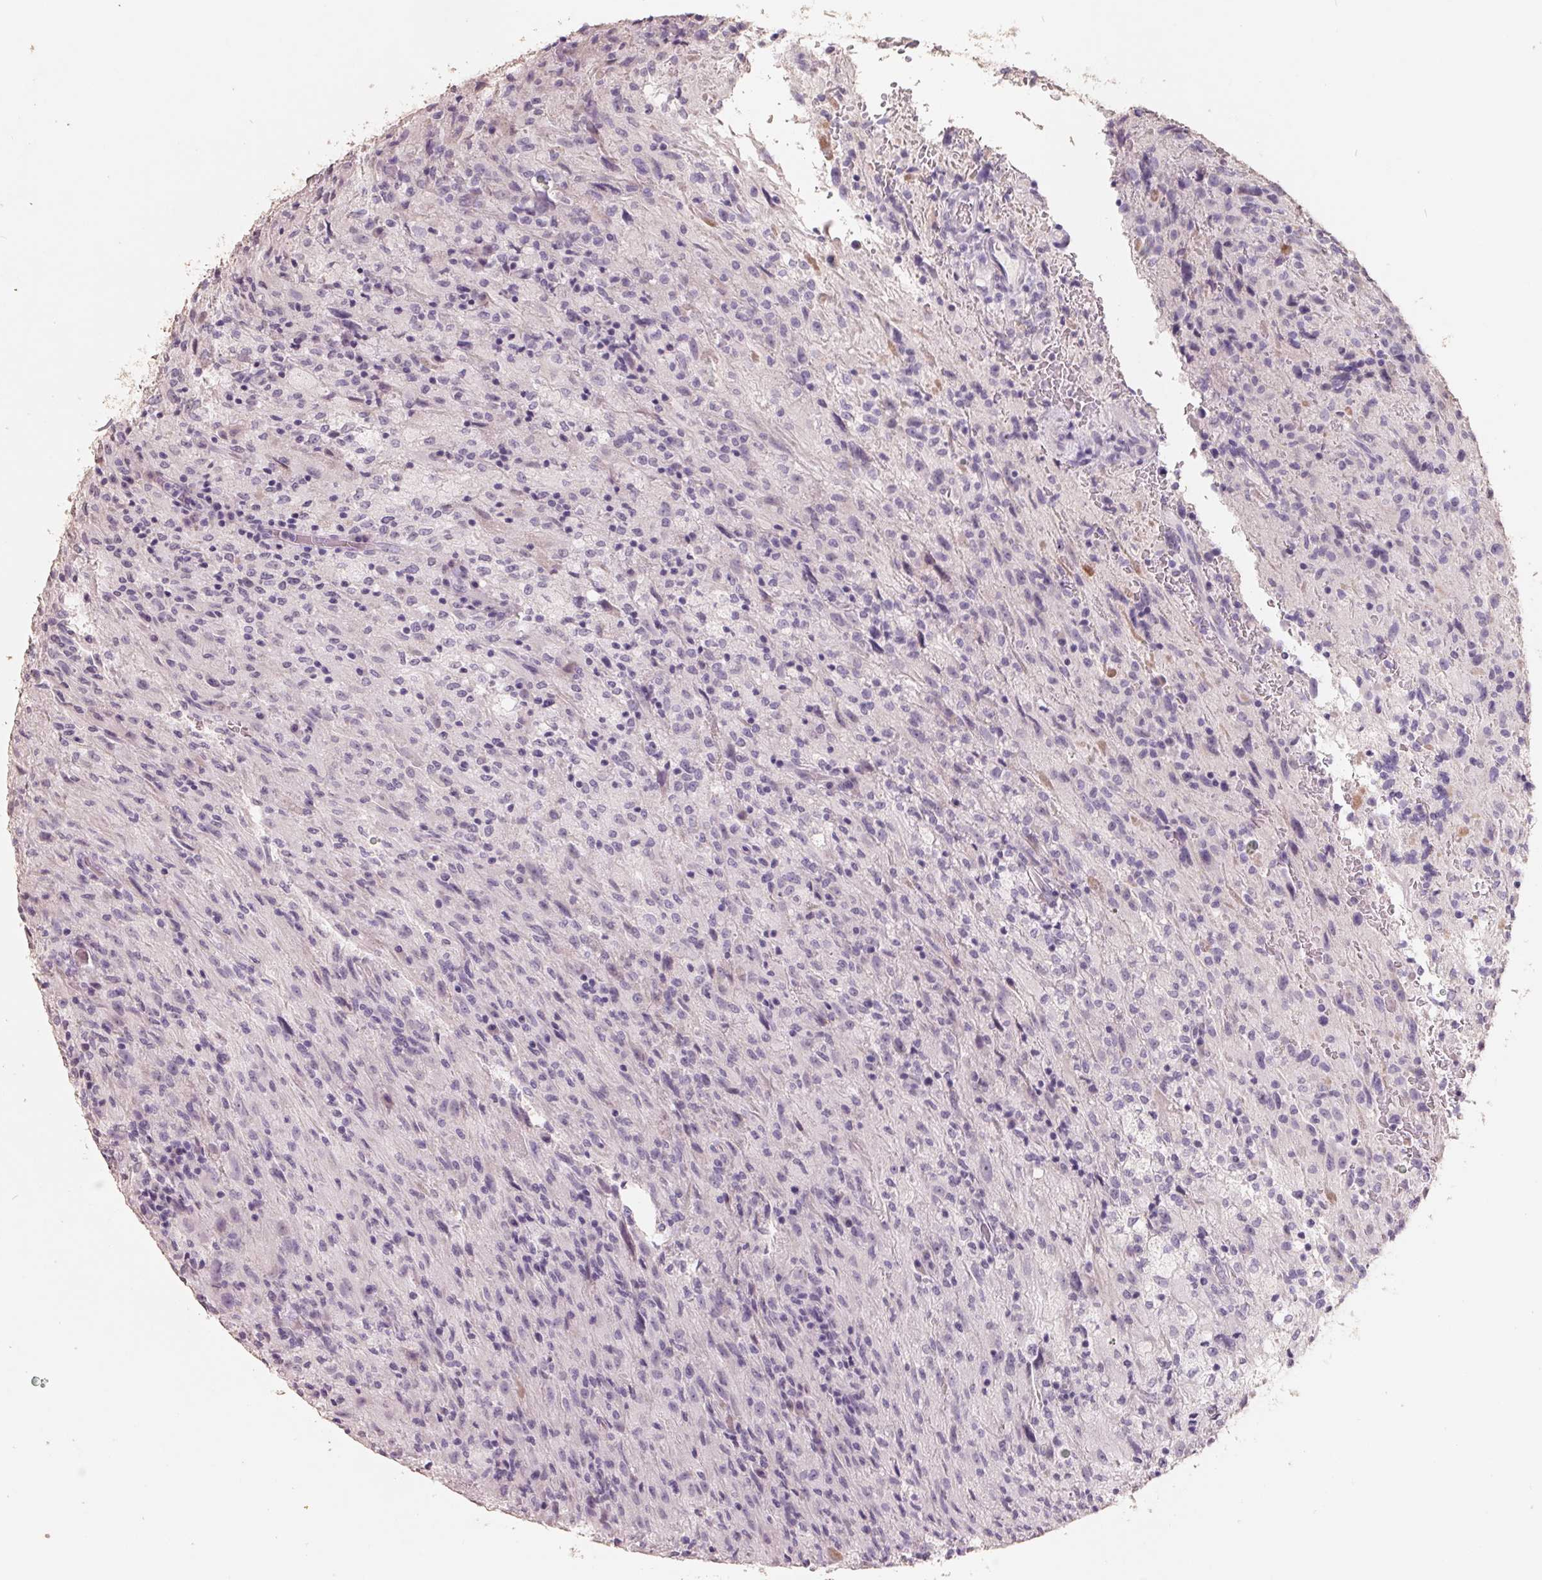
{"staining": {"intensity": "negative", "quantity": "none", "location": "none"}, "tissue": "glioma", "cell_type": "Tumor cells", "image_type": "cancer", "snomed": [{"axis": "morphology", "description": "Glioma, malignant, High grade"}, {"axis": "topography", "description": "Brain"}], "caption": "High magnification brightfield microscopy of malignant high-grade glioma stained with DAB (3,3'-diaminobenzidine) (brown) and counterstained with hematoxylin (blue): tumor cells show no significant staining.", "gene": "FTCD", "patient": {"sex": "male", "age": 68}}